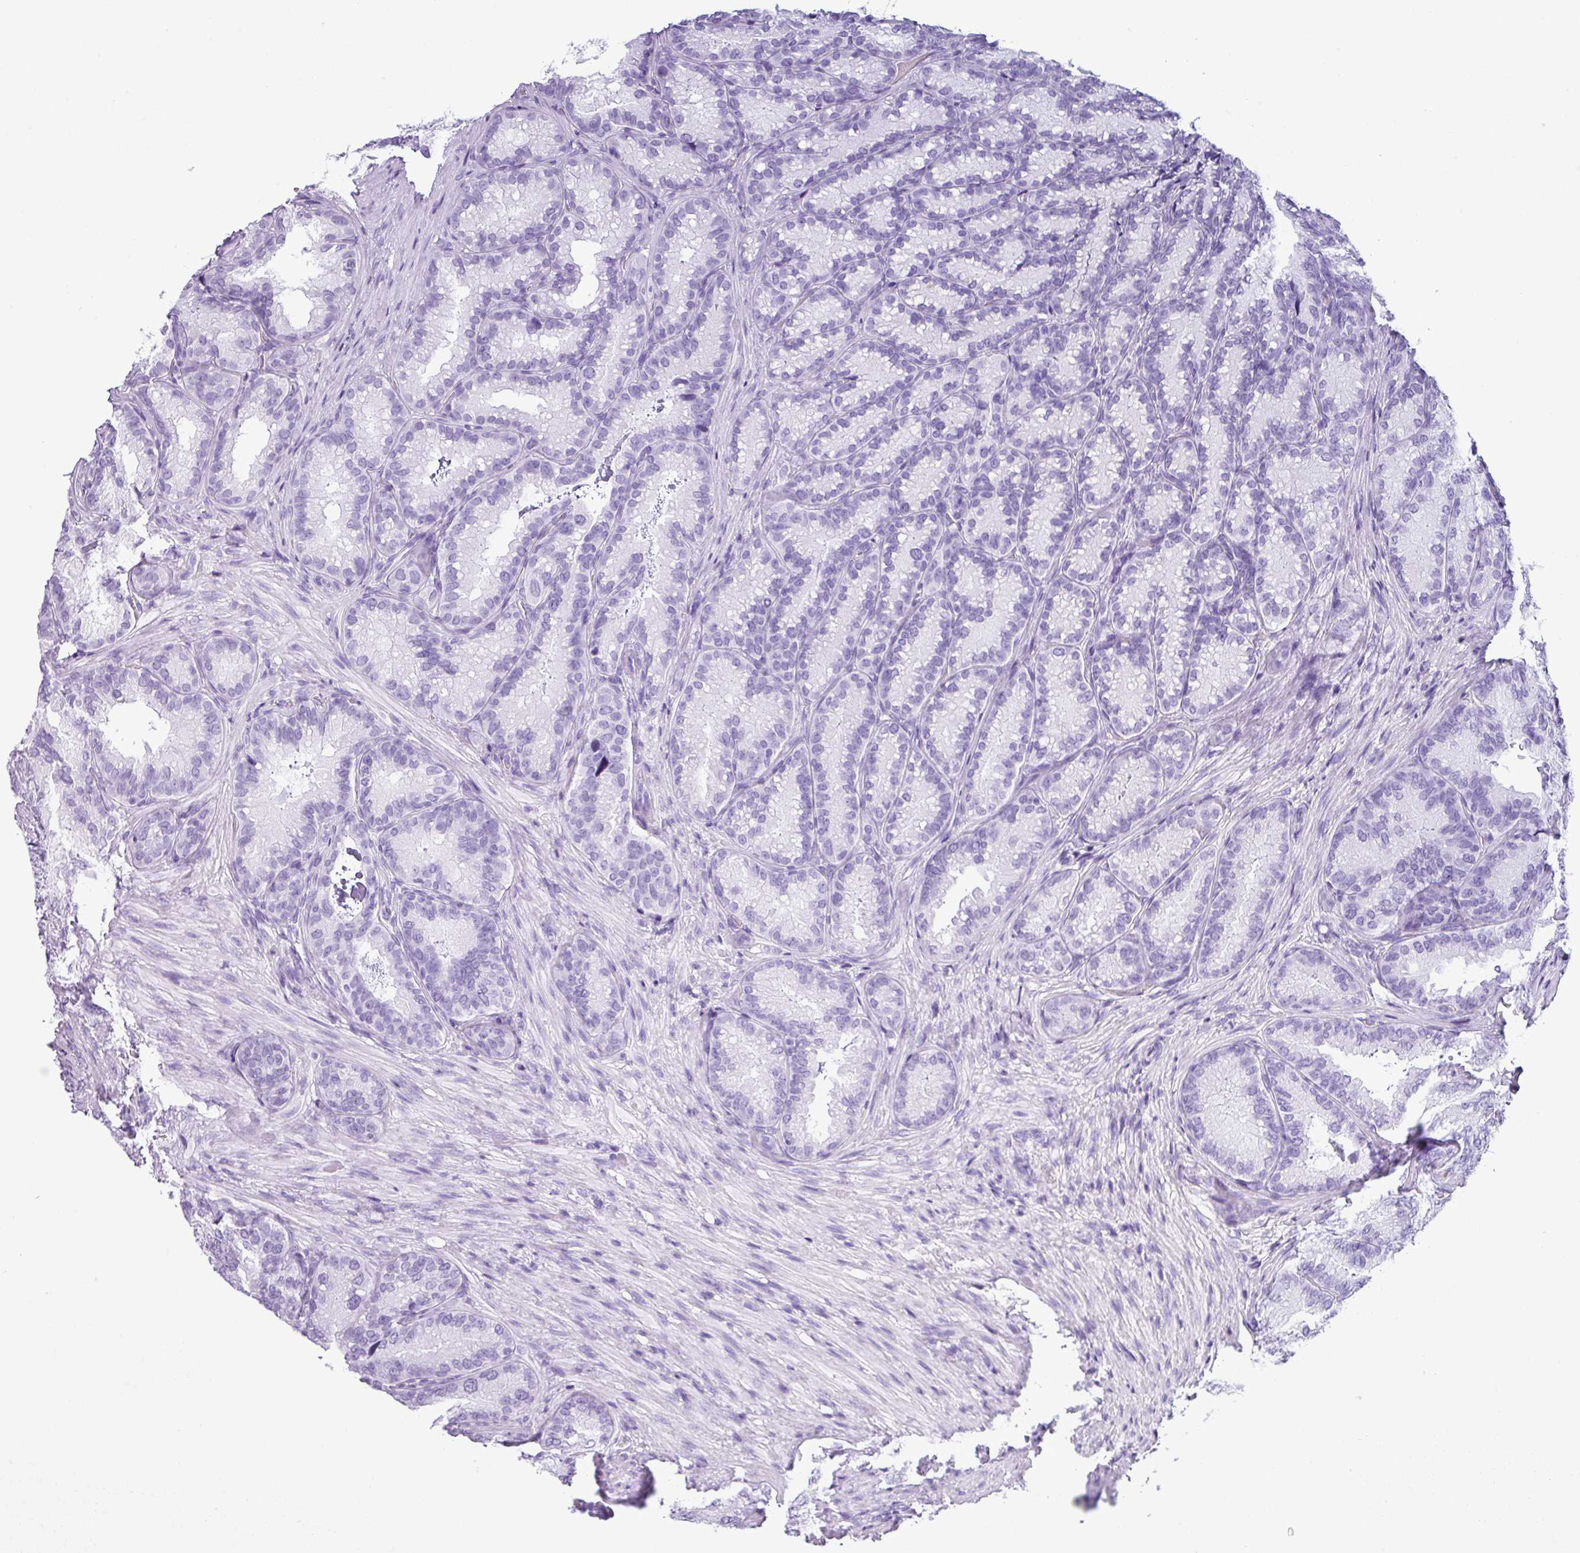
{"staining": {"intensity": "negative", "quantity": "none", "location": "none"}, "tissue": "seminal vesicle", "cell_type": "Glandular cells", "image_type": "normal", "snomed": [{"axis": "morphology", "description": "Normal tissue, NOS"}, {"axis": "topography", "description": "Seminal veicle"}], "caption": "Immunohistochemistry (IHC) histopathology image of normal seminal vesicle: seminal vesicle stained with DAB (3,3'-diaminobenzidine) shows no significant protein staining in glandular cells.", "gene": "ZNF568", "patient": {"sex": "male", "age": 58}}